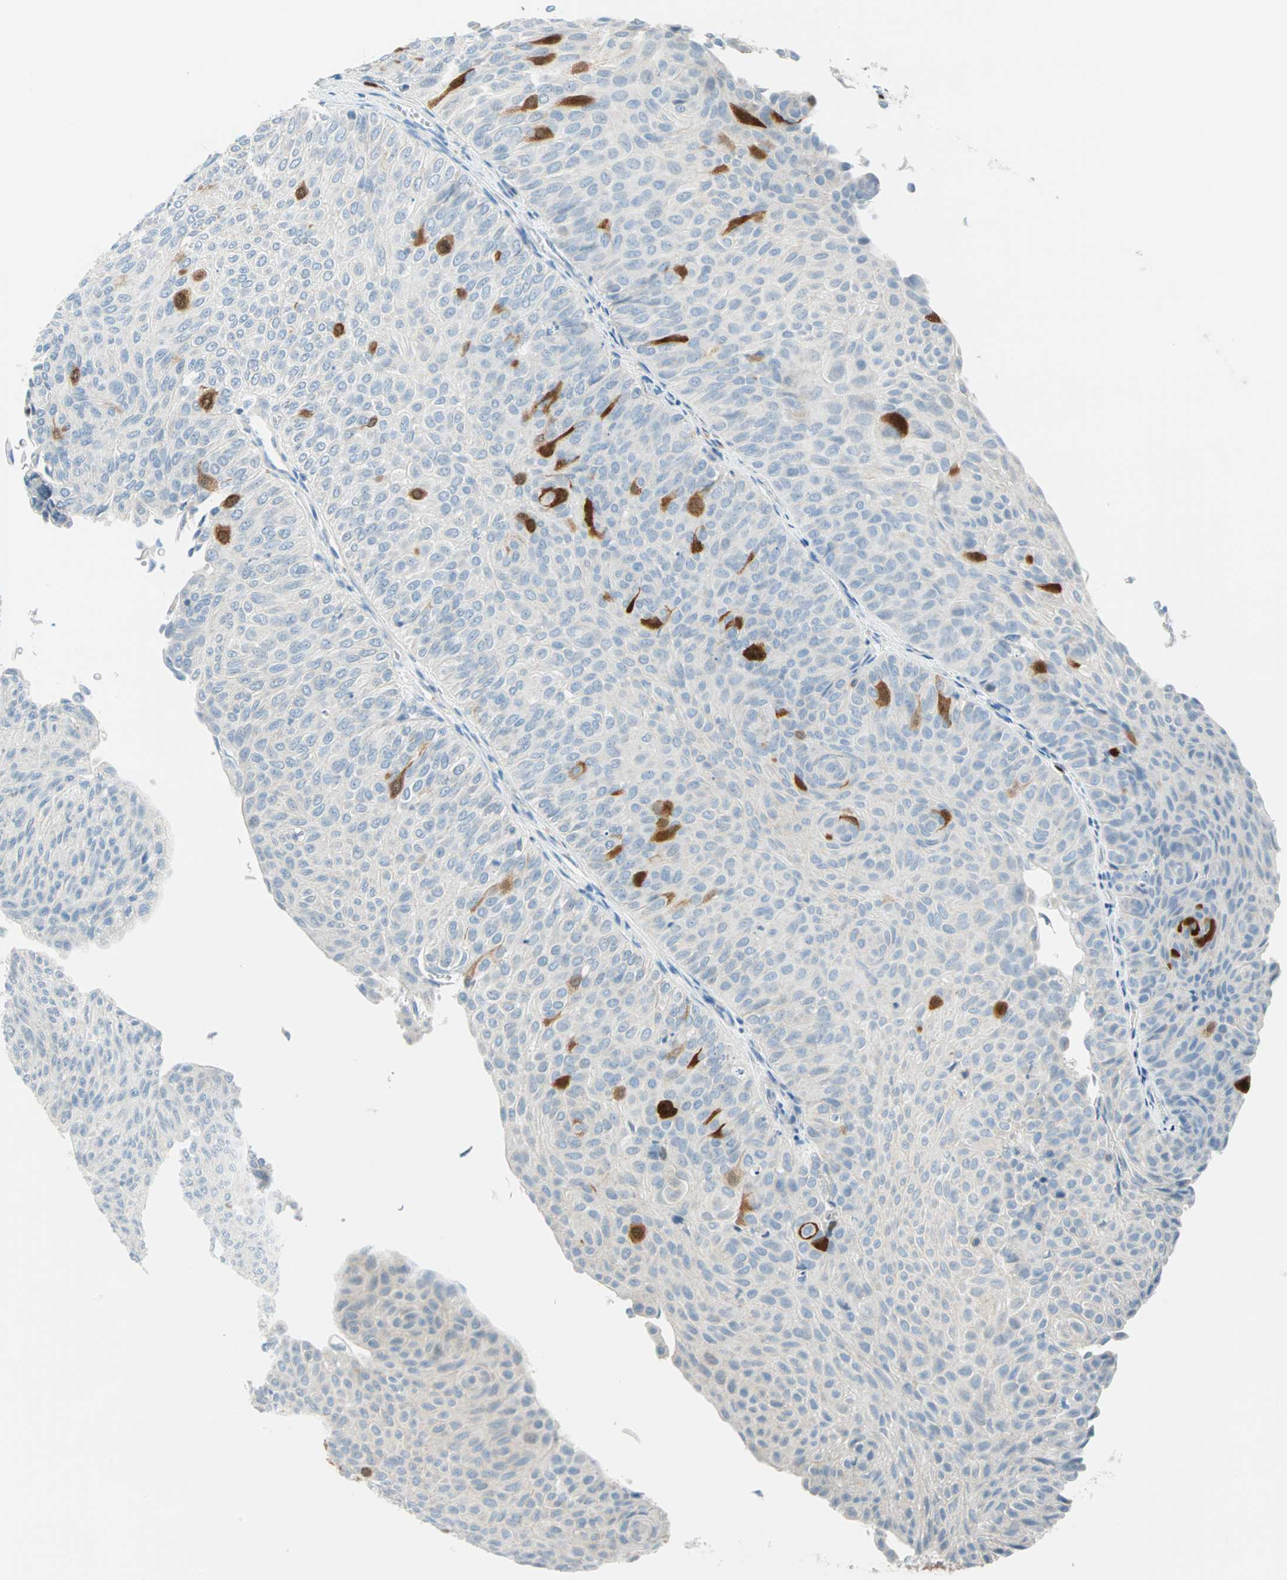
{"staining": {"intensity": "strong", "quantity": "<25%", "location": "cytoplasmic/membranous,nuclear"}, "tissue": "urothelial cancer", "cell_type": "Tumor cells", "image_type": "cancer", "snomed": [{"axis": "morphology", "description": "Urothelial carcinoma, Low grade"}, {"axis": "topography", "description": "Urinary bladder"}], "caption": "A medium amount of strong cytoplasmic/membranous and nuclear staining is identified in approximately <25% of tumor cells in urothelial cancer tissue.", "gene": "PTTG1", "patient": {"sex": "male", "age": 78}}